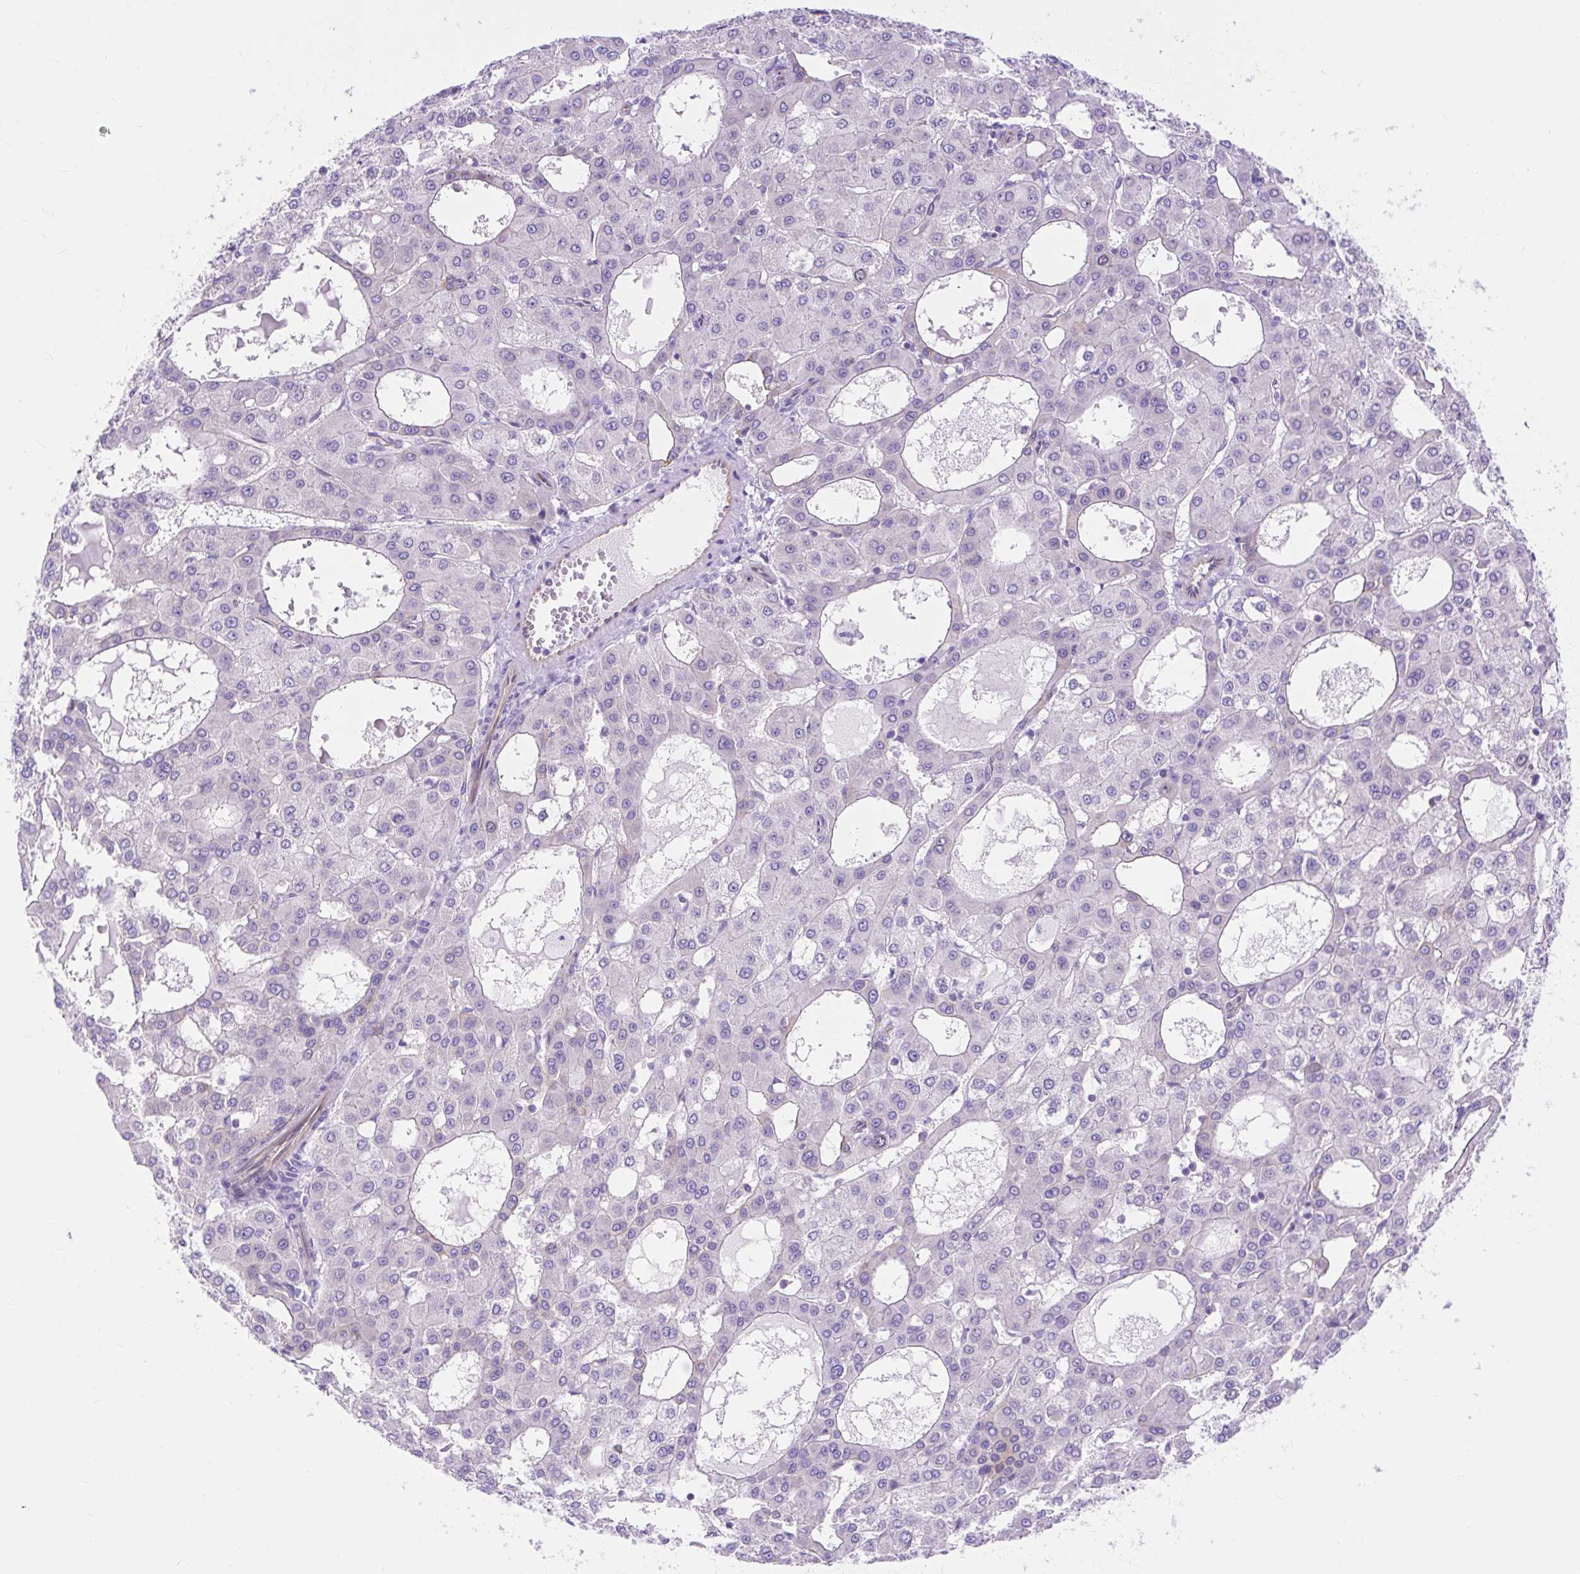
{"staining": {"intensity": "negative", "quantity": "none", "location": "none"}, "tissue": "liver cancer", "cell_type": "Tumor cells", "image_type": "cancer", "snomed": [{"axis": "morphology", "description": "Carcinoma, Hepatocellular, NOS"}, {"axis": "topography", "description": "Liver"}], "caption": "A high-resolution image shows immunohistochemistry staining of hepatocellular carcinoma (liver), which reveals no significant staining in tumor cells.", "gene": "HIP1R", "patient": {"sex": "male", "age": 47}}